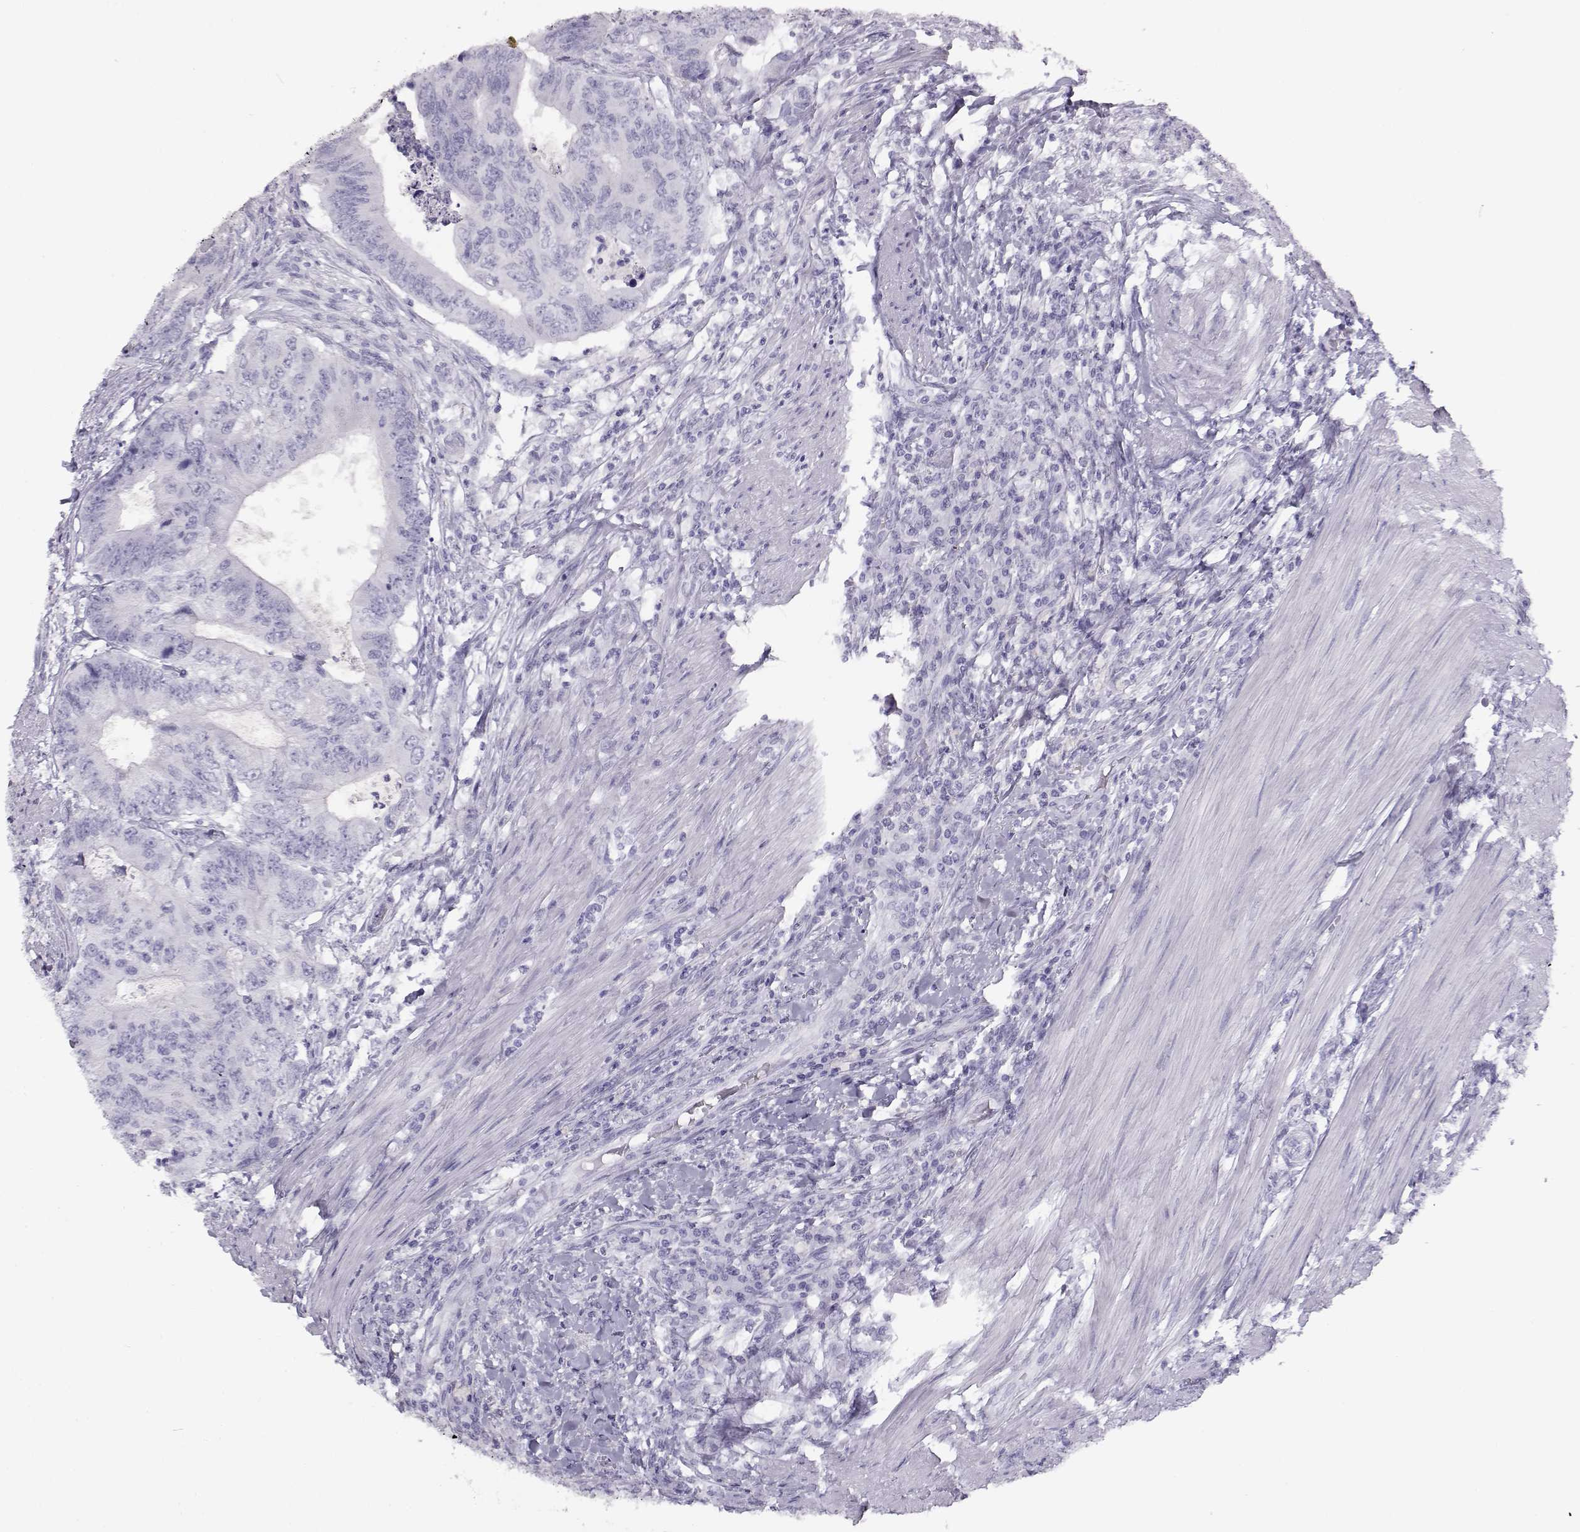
{"staining": {"intensity": "negative", "quantity": "none", "location": "none"}, "tissue": "colorectal cancer", "cell_type": "Tumor cells", "image_type": "cancer", "snomed": [{"axis": "morphology", "description": "Adenocarcinoma, NOS"}, {"axis": "topography", "description": "Colon"}], "caption": "Colorectal adenocarcinoma was stained to show a protein in brown. There is no significant positivity in tumor cells. (DAB immunohistochemistry (IHC) visualized using brightfield microscopy, high magnification).", "gene": "TKTL1", "patient": {"sex": "male", "age": 53}}